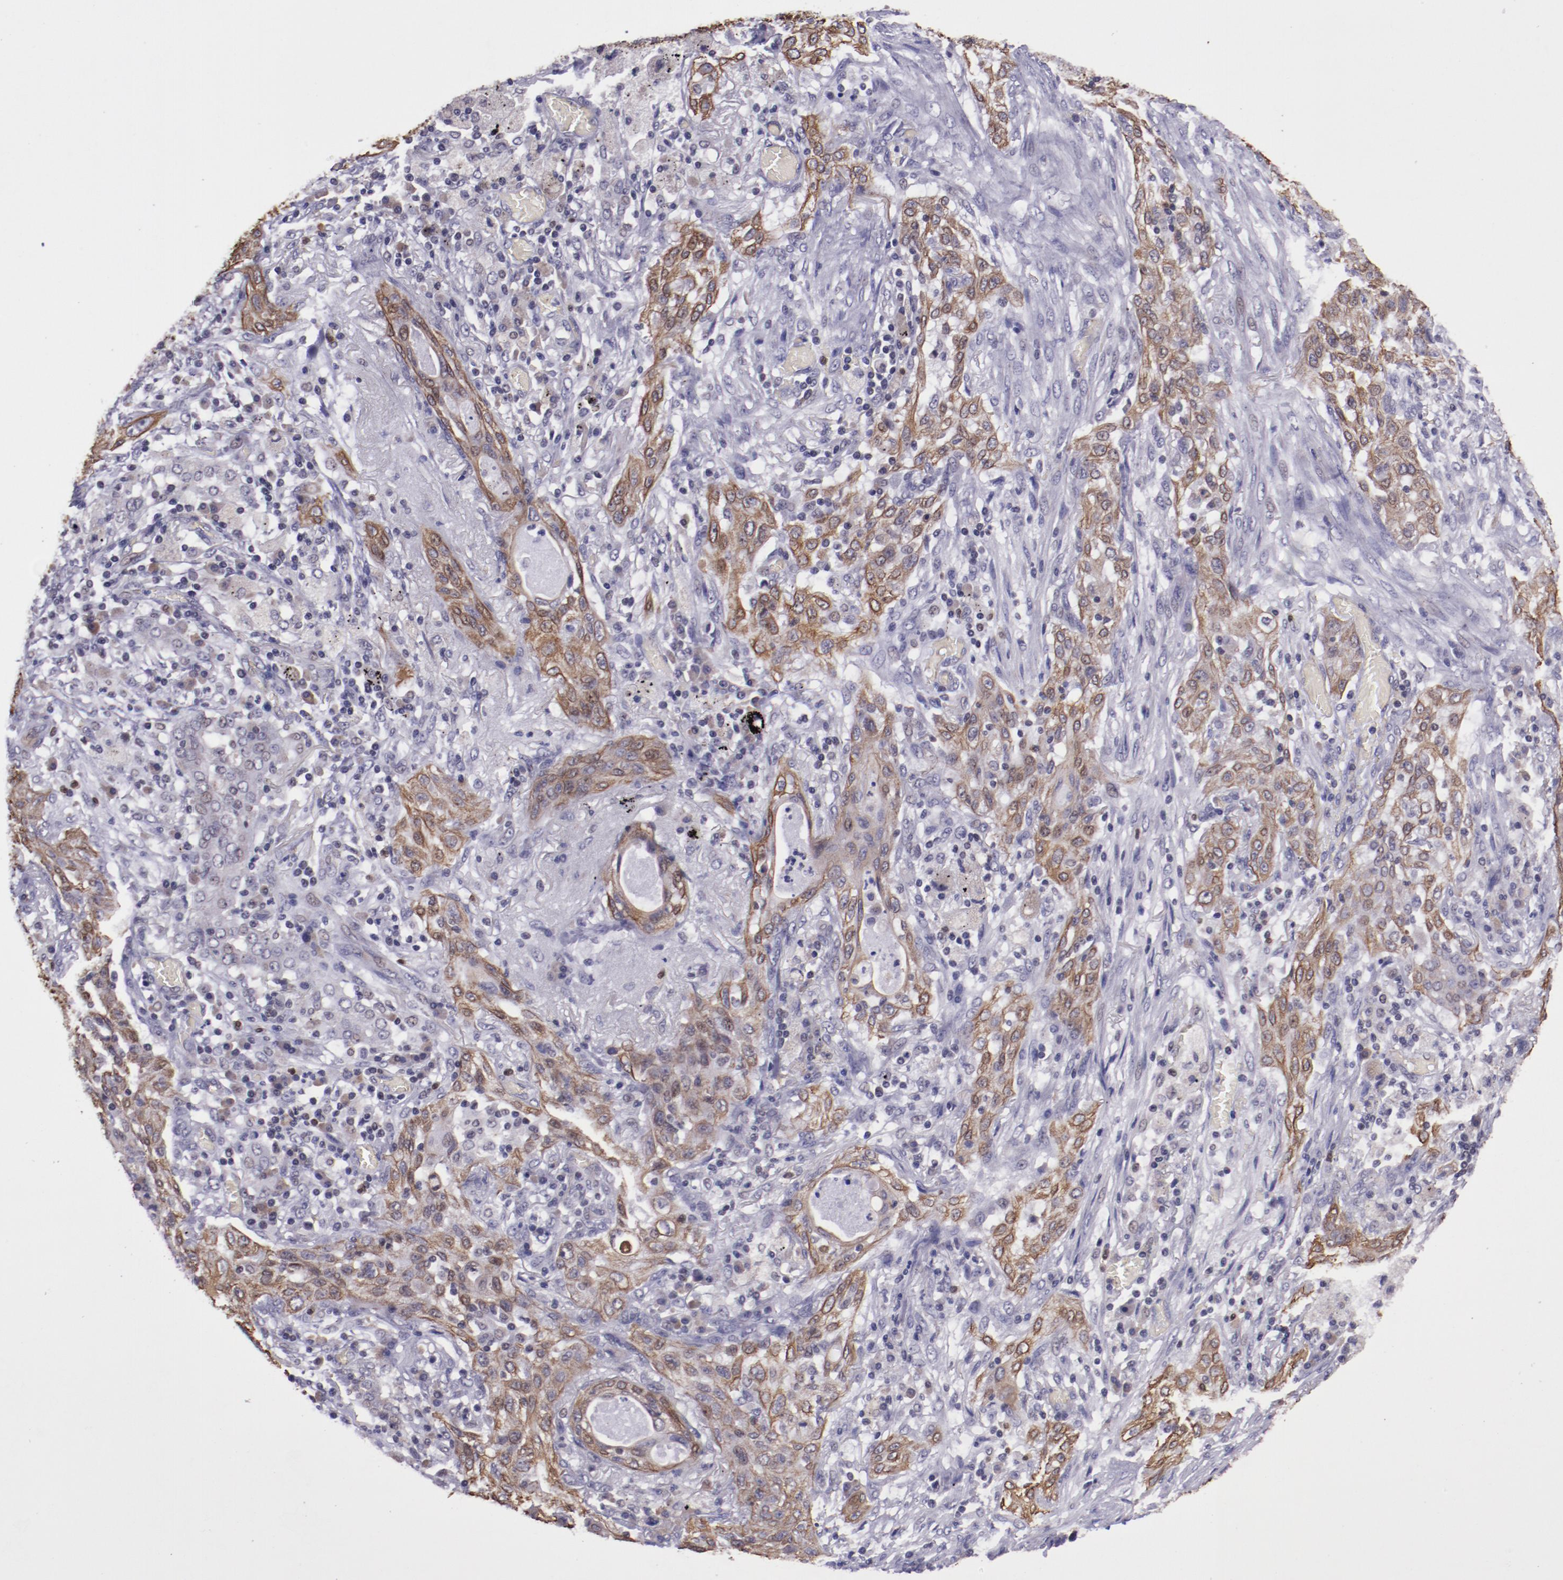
{"staining": {"intensity": "moderate", "quantity": ">75%", "location": "cytoplasmic/membranous"}, "tissue": "lung cancer", "cell_type": "Tumor cells", "image_type": "cancer", "snomed": [{"axis": "morphology", "description": "Squamous cell carcinoma, NOS"}, {"axis": "topography", "description": "Lung"}], "caption": "Protein analysis of squamous cell carcinoma (lung) tissue displays moderate cytoplasmic/membranous staining in about >75% of tumor cells.", "gene": "ELF1", "patient": {"sex": "female", "age": 47}}